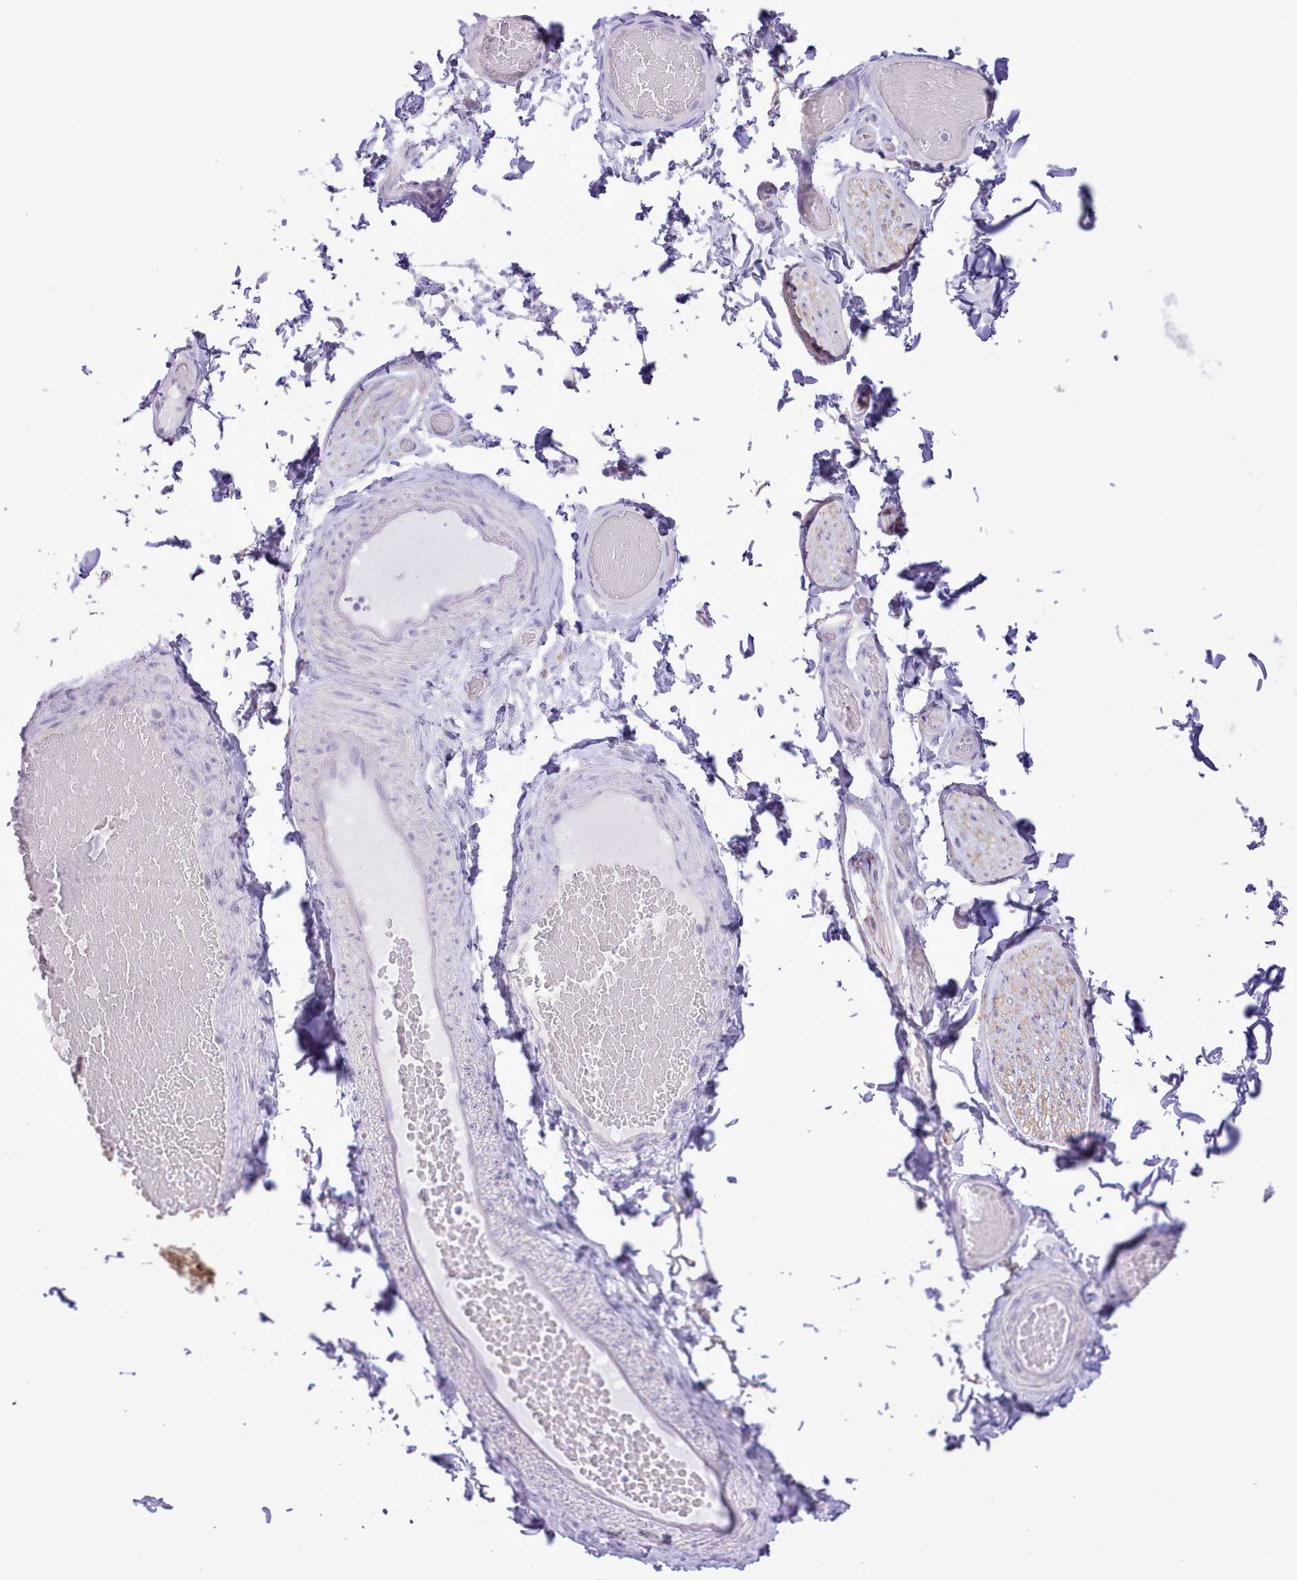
{"staining": {"intensity": "negative", "quantity": "none", "location": "none"}, "tissue": "adipose tissue", "cell_type": "Adipocytes", "image_type": "normal", "snomed": [{"axis": "morphology", "description": "Normal tissue, NOS"}, {"axis": "topography", "description": "Soft tissue"}, {"axis": "topography", "description": "Vascular tissue"}, {"axis": "topography", "description": "Peripheral nerve tissue"}], "caption": "Human adipose tissue stained for a protein using immunohistochemistry (IHC) exhibits no positivity in adipocytes.", "gene": "MDFI", "patient": {"sex": "male", "age": 32}}